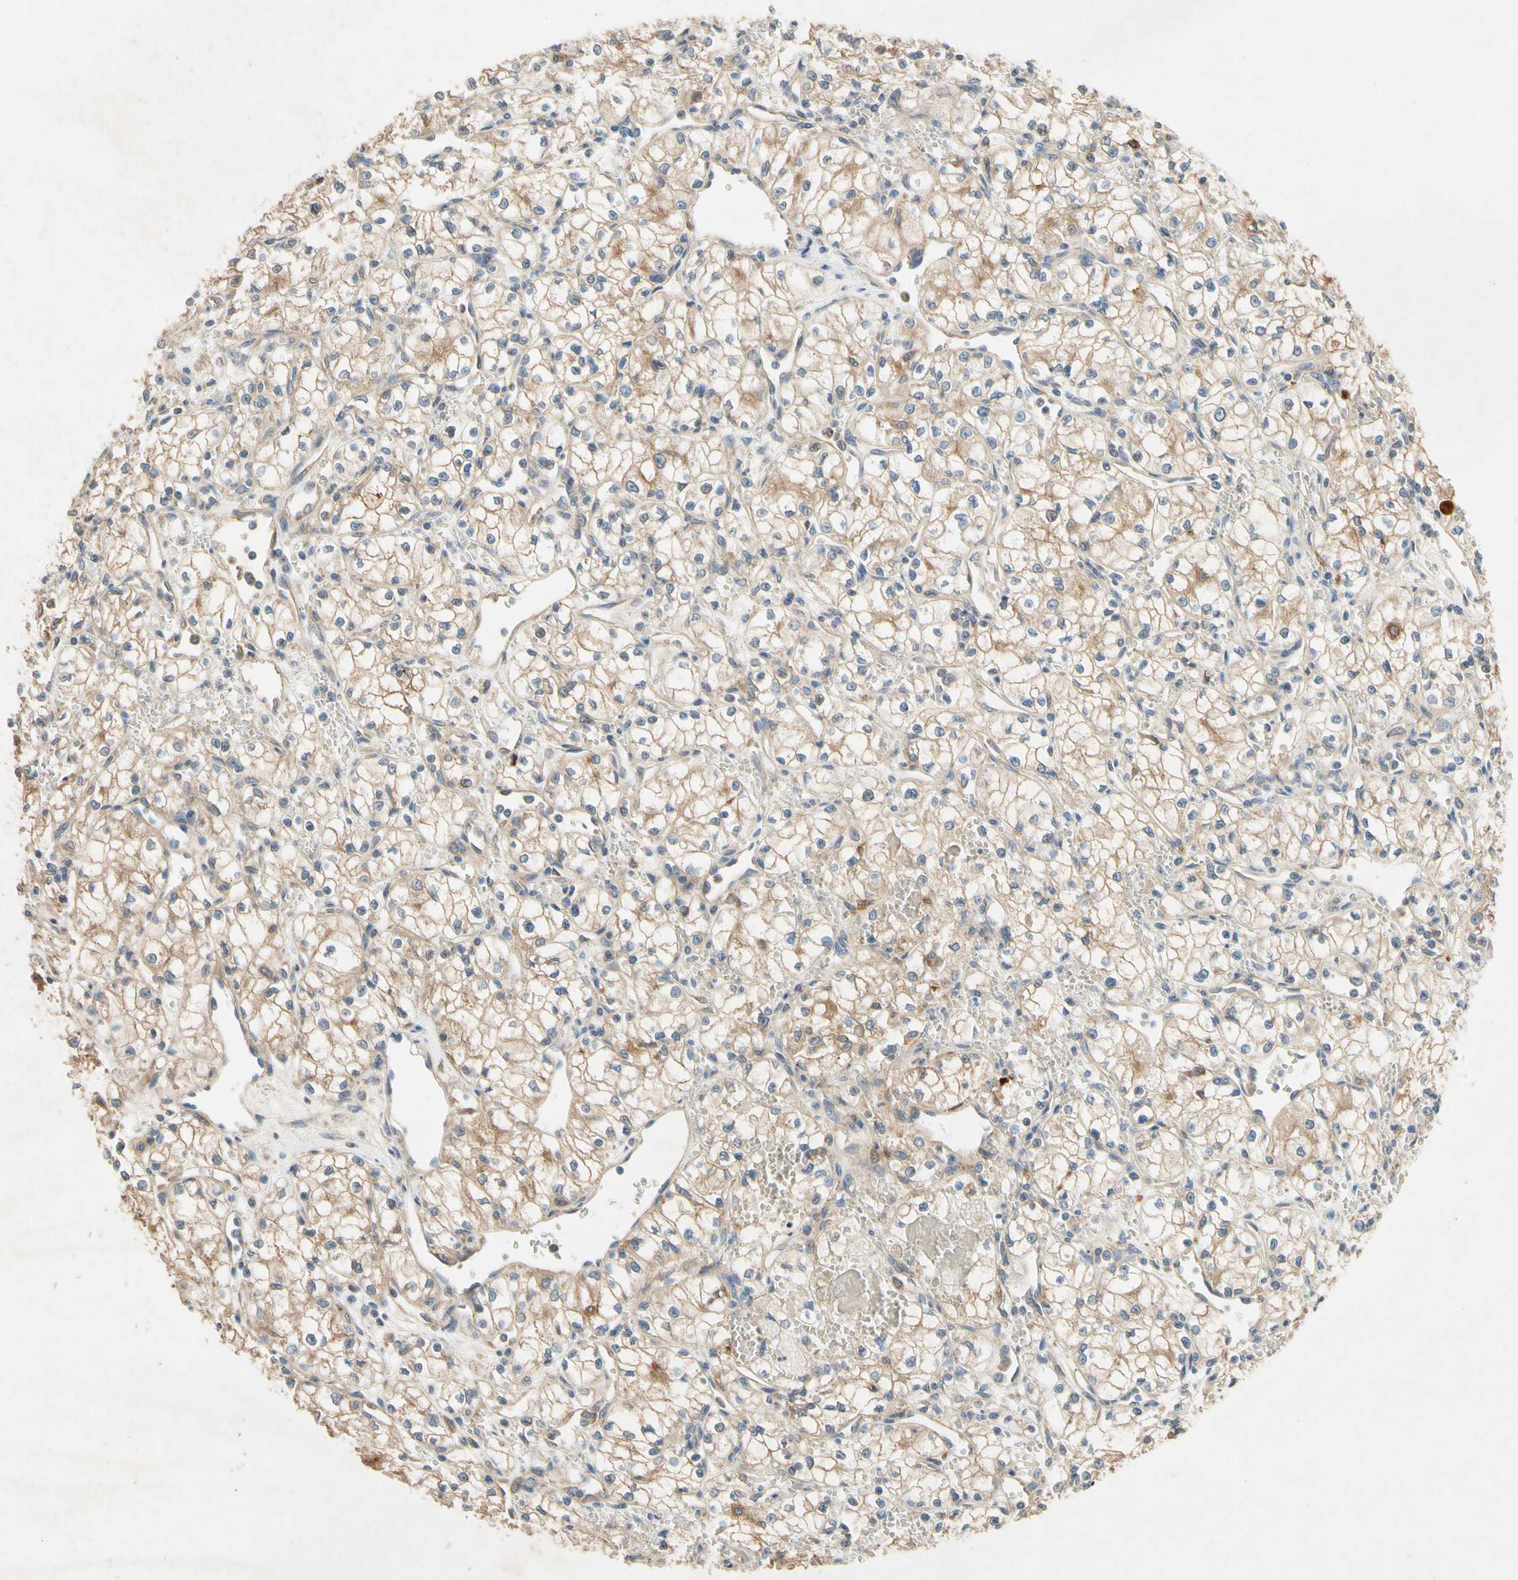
{"staining": {"intensity": "weak", "quantity": "<25%", "location": "cytoplasmic/membranous"}, "tissue": "renal cancer", "cell_type": "Tumor cells", "image_type": "cancer", "snomed": [{"axis": "morphology", "description": "Normal tissue, NOS"}, {"axis": "morphology", "description": "Adenocarcinoma, NOS"}, {"axis": "topography", "description": "Kidney"}], "caption": "An image of human adenocarcinoma (renal) is negative for staining in tumor cells.", "gene": "USP46", "patient": {"sex": "male", "age": 59}}